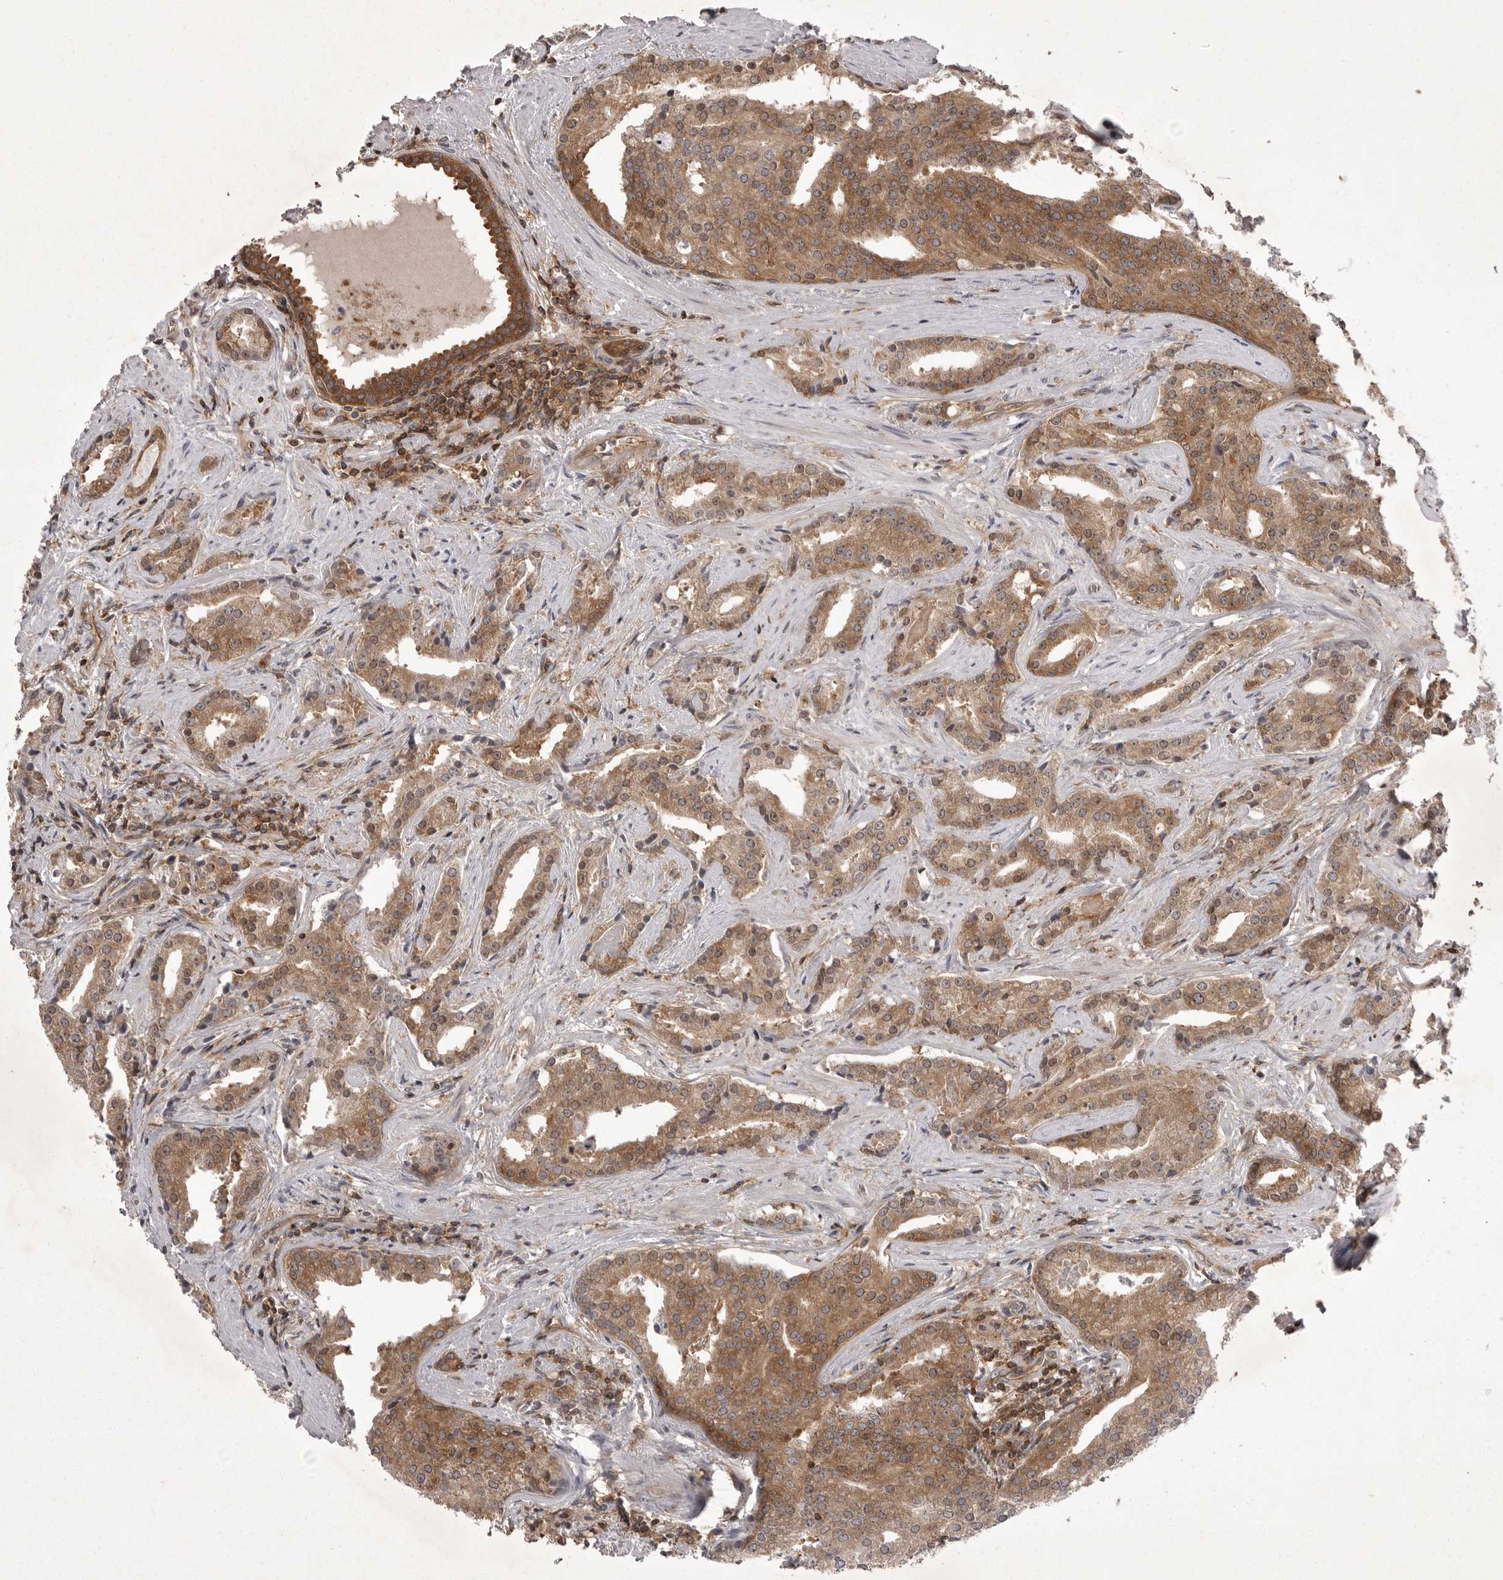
{"staining": {"intensity": "moderate", "quantity": ">75%", "location": "cytoplasmic/membranous"}, "tissue": "prostate cancer", "cell_type": "Tumor cells", "image_type": "cancer", "snomed": [{"axis": "morphology", "description": "Adenocarcinoma, Low grade"}, {"axis": "topography", "description": "Prostate"}], "caption": "Prostate adenocarcinoma (low-grade) was stained to show a protein in brown. There is medium levels of moderate cytoplasmic/membranous positivity in about >75% of tumor cells.", "gene": "STK24", "patient": {"sex": "male", "age": 67}}